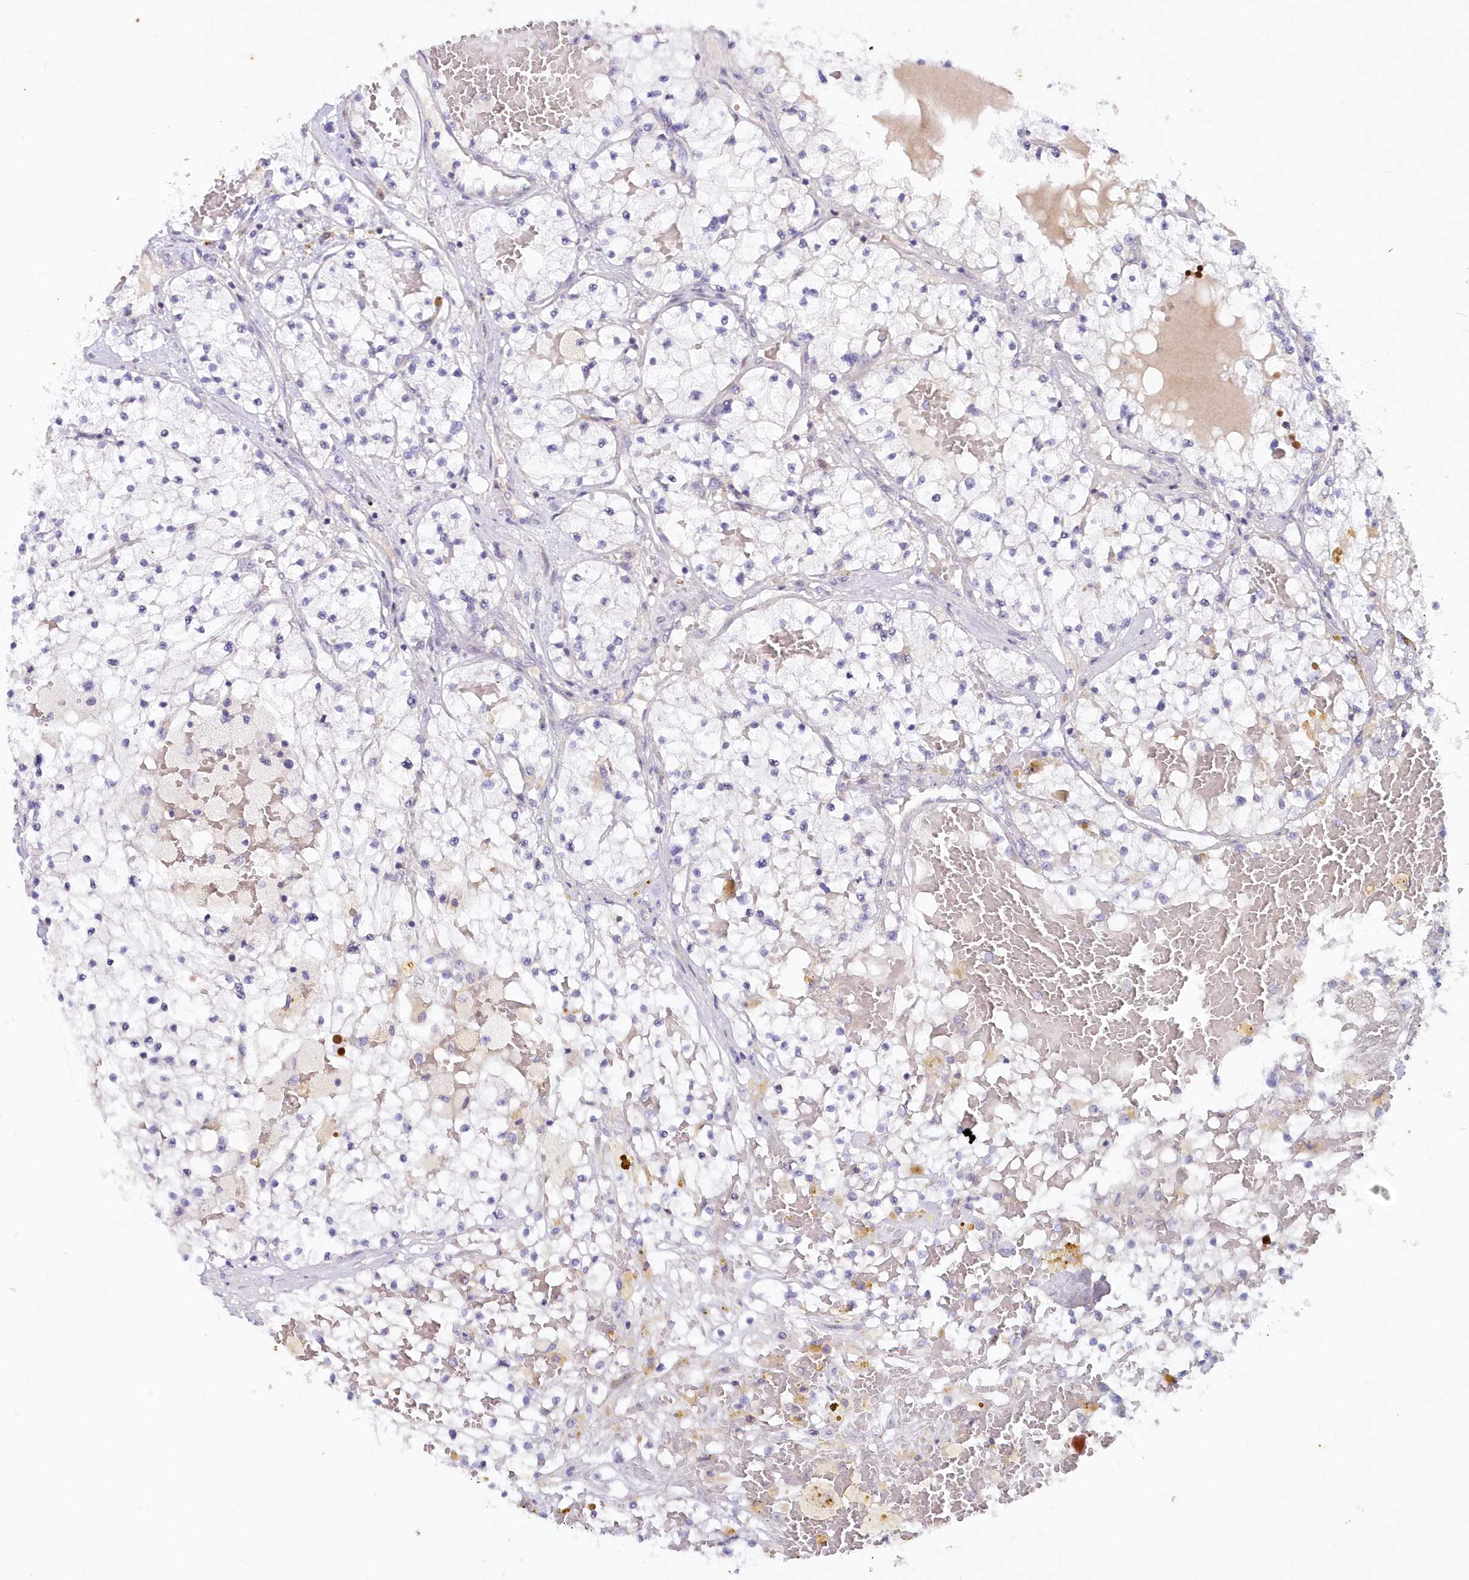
{"staining": {"intensity": "negative", "quantity": "none", "location": "none"}, "tissue": "renal cancer", "cell_type": "Tumor cells", "image_type": "cancer", "snomed": [{"axis": "morphology", "description": "Normal tissue, NOS"}, {"axis": "morphology", "description": "Adenocarcinoma, NOS"}, {"axis": "topography", "description": "Kidney"}], "caption": "The photomicrograph displays no staining of tumor cells in renal cancer.", "gene": "SNED1", "patient": {"sex": "male", "age": 68}}